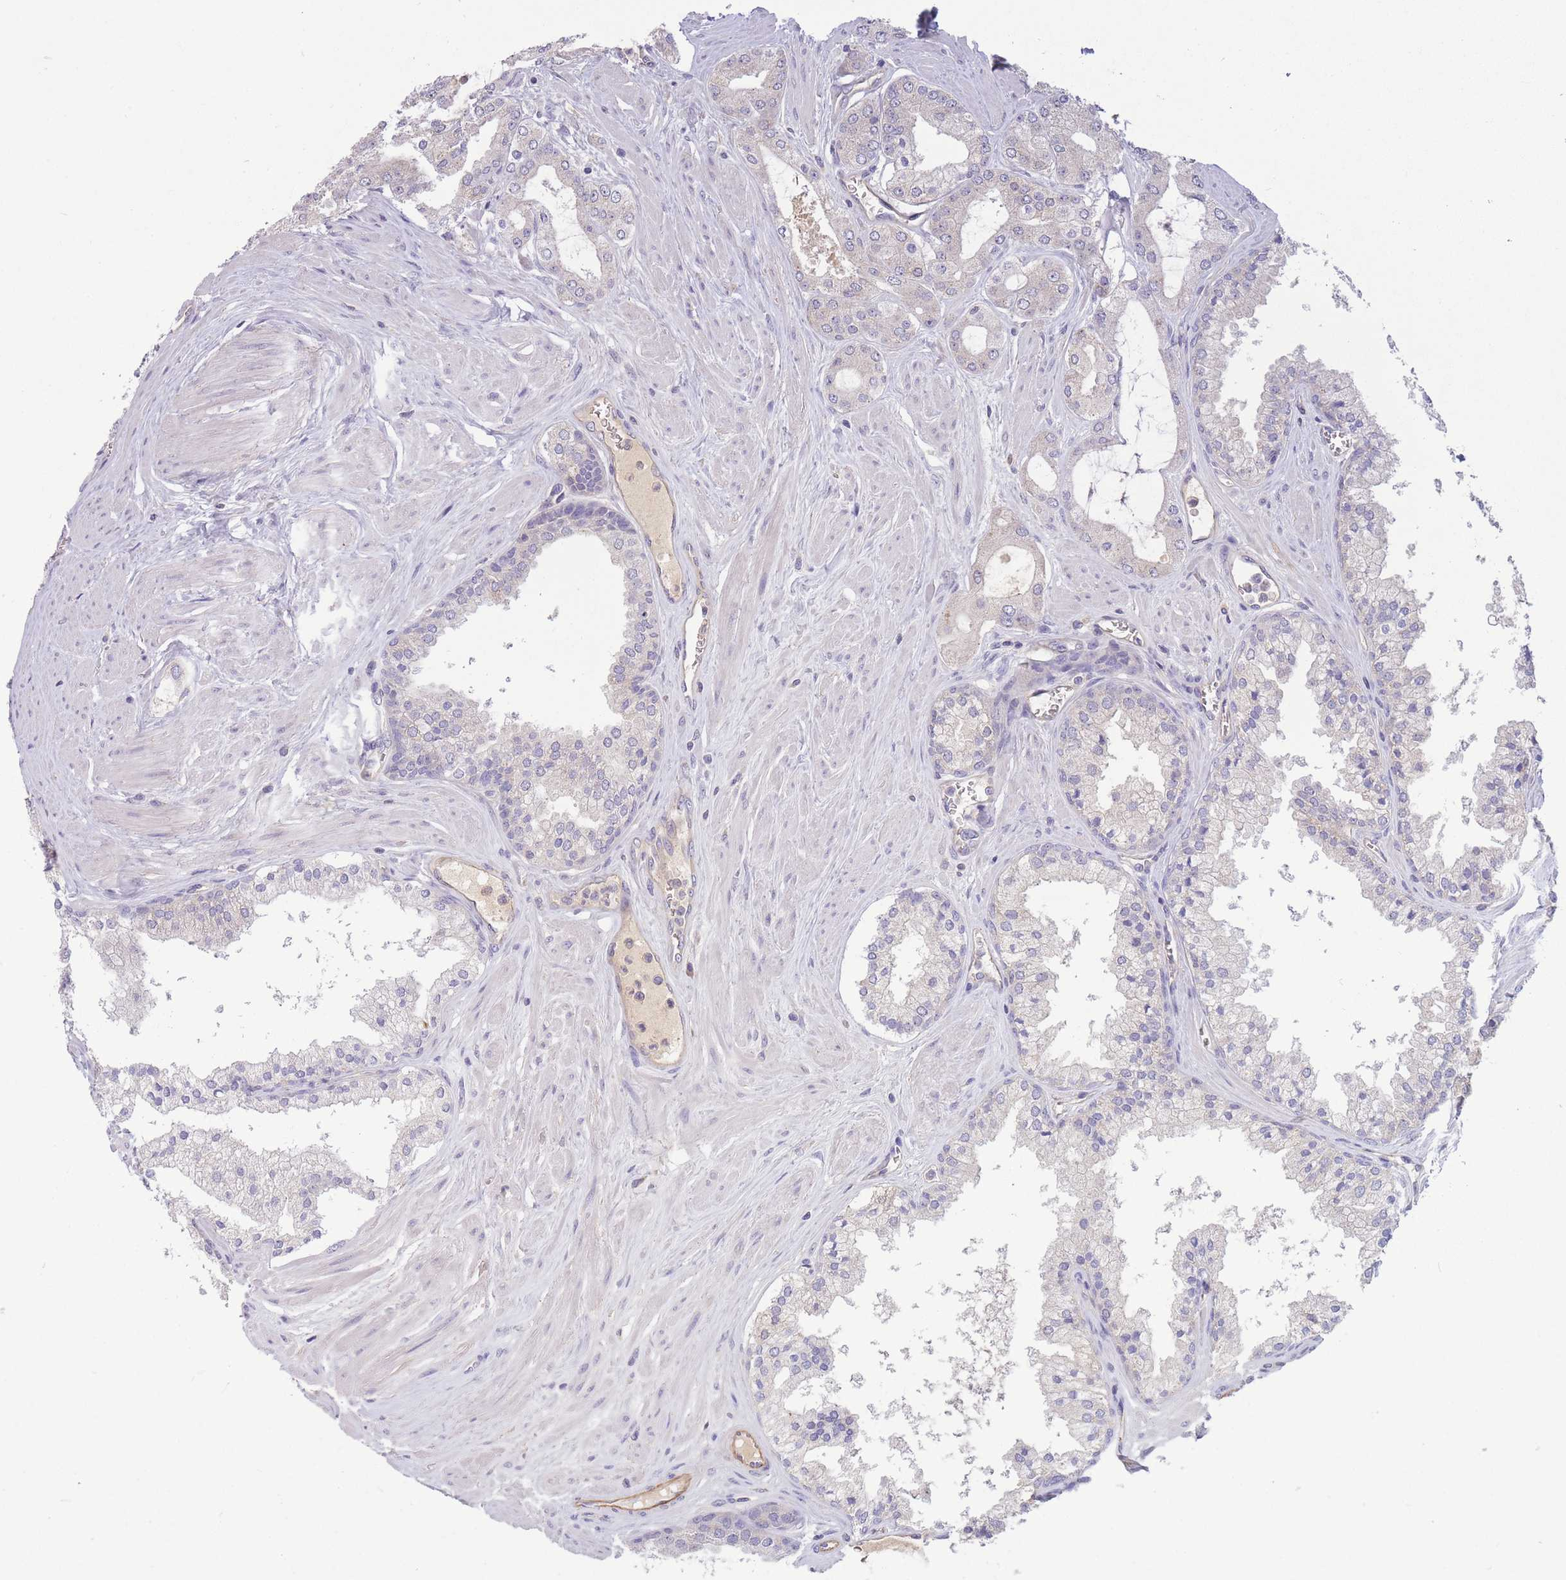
{"staining": {"intensity": "negative", "quantity": "none", "location": "none"}, "tissue": "prostate cancer", "cell_type": "Tumor cells", "image_type": "cancer", "snomed": [{"axis": "morphology", "description": "Adenocarcinoma, Low grade"}, {"axis": "topography", "description": "Prostate"}], "caption": "A high-resolution histopathology image shows immunohistochemistry (IHC) staining of low-grade adenocarcinoma (prostate), which displays no significant positivity in tumor cells. The staining was performed using DAB (3,3'-diaminobenzidine) to visualize the protein expression in brown, while the nuclei were stained in blue with hematoxylin (Magnification: 20x).", "gene": "NDUFAF5", "patient": {"sex": "male", "age": 42}}